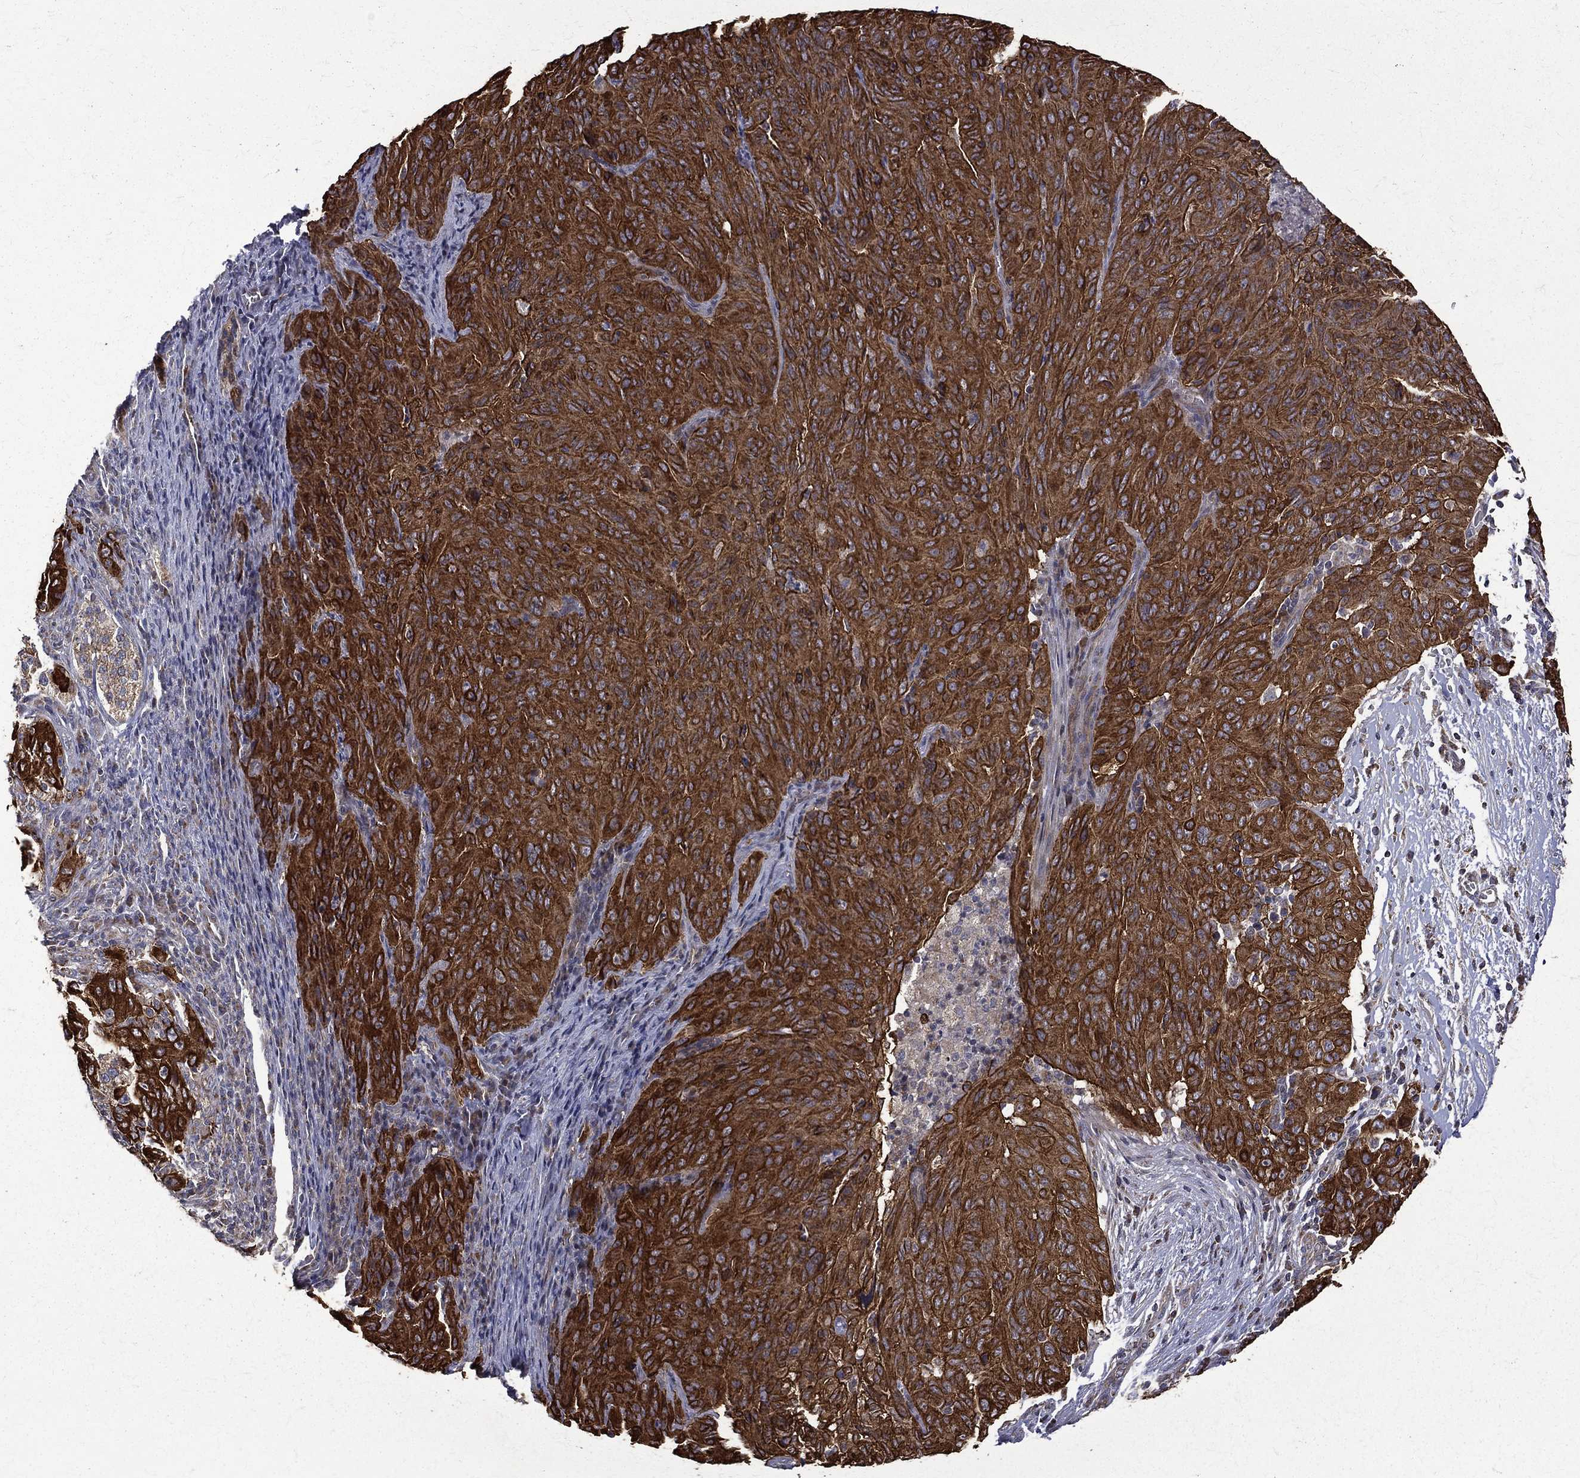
{"staining": {"intensity": "strong", "quantity": ">75%", "location": "cytoplasmic/membranous"}, "tissue": "pancreatic cancer", "cell_type": "Tumor cells", "image_type": "cancer", "snomed": [{"axis": "morphology", "description": "Adenocarcinoma, NOS"}, {"axis": "topography", "description": "Pancreas"}], "caption": "Tumor cells demonstrate high levels of strong cytoplasmic/membranous staining in about >75% of cells in human pancreatic cancer (adenocarcinoma). Nuclei are stained in blue.", "gene": "RPGR", "patient": {"sex": "male", "age": 63}}